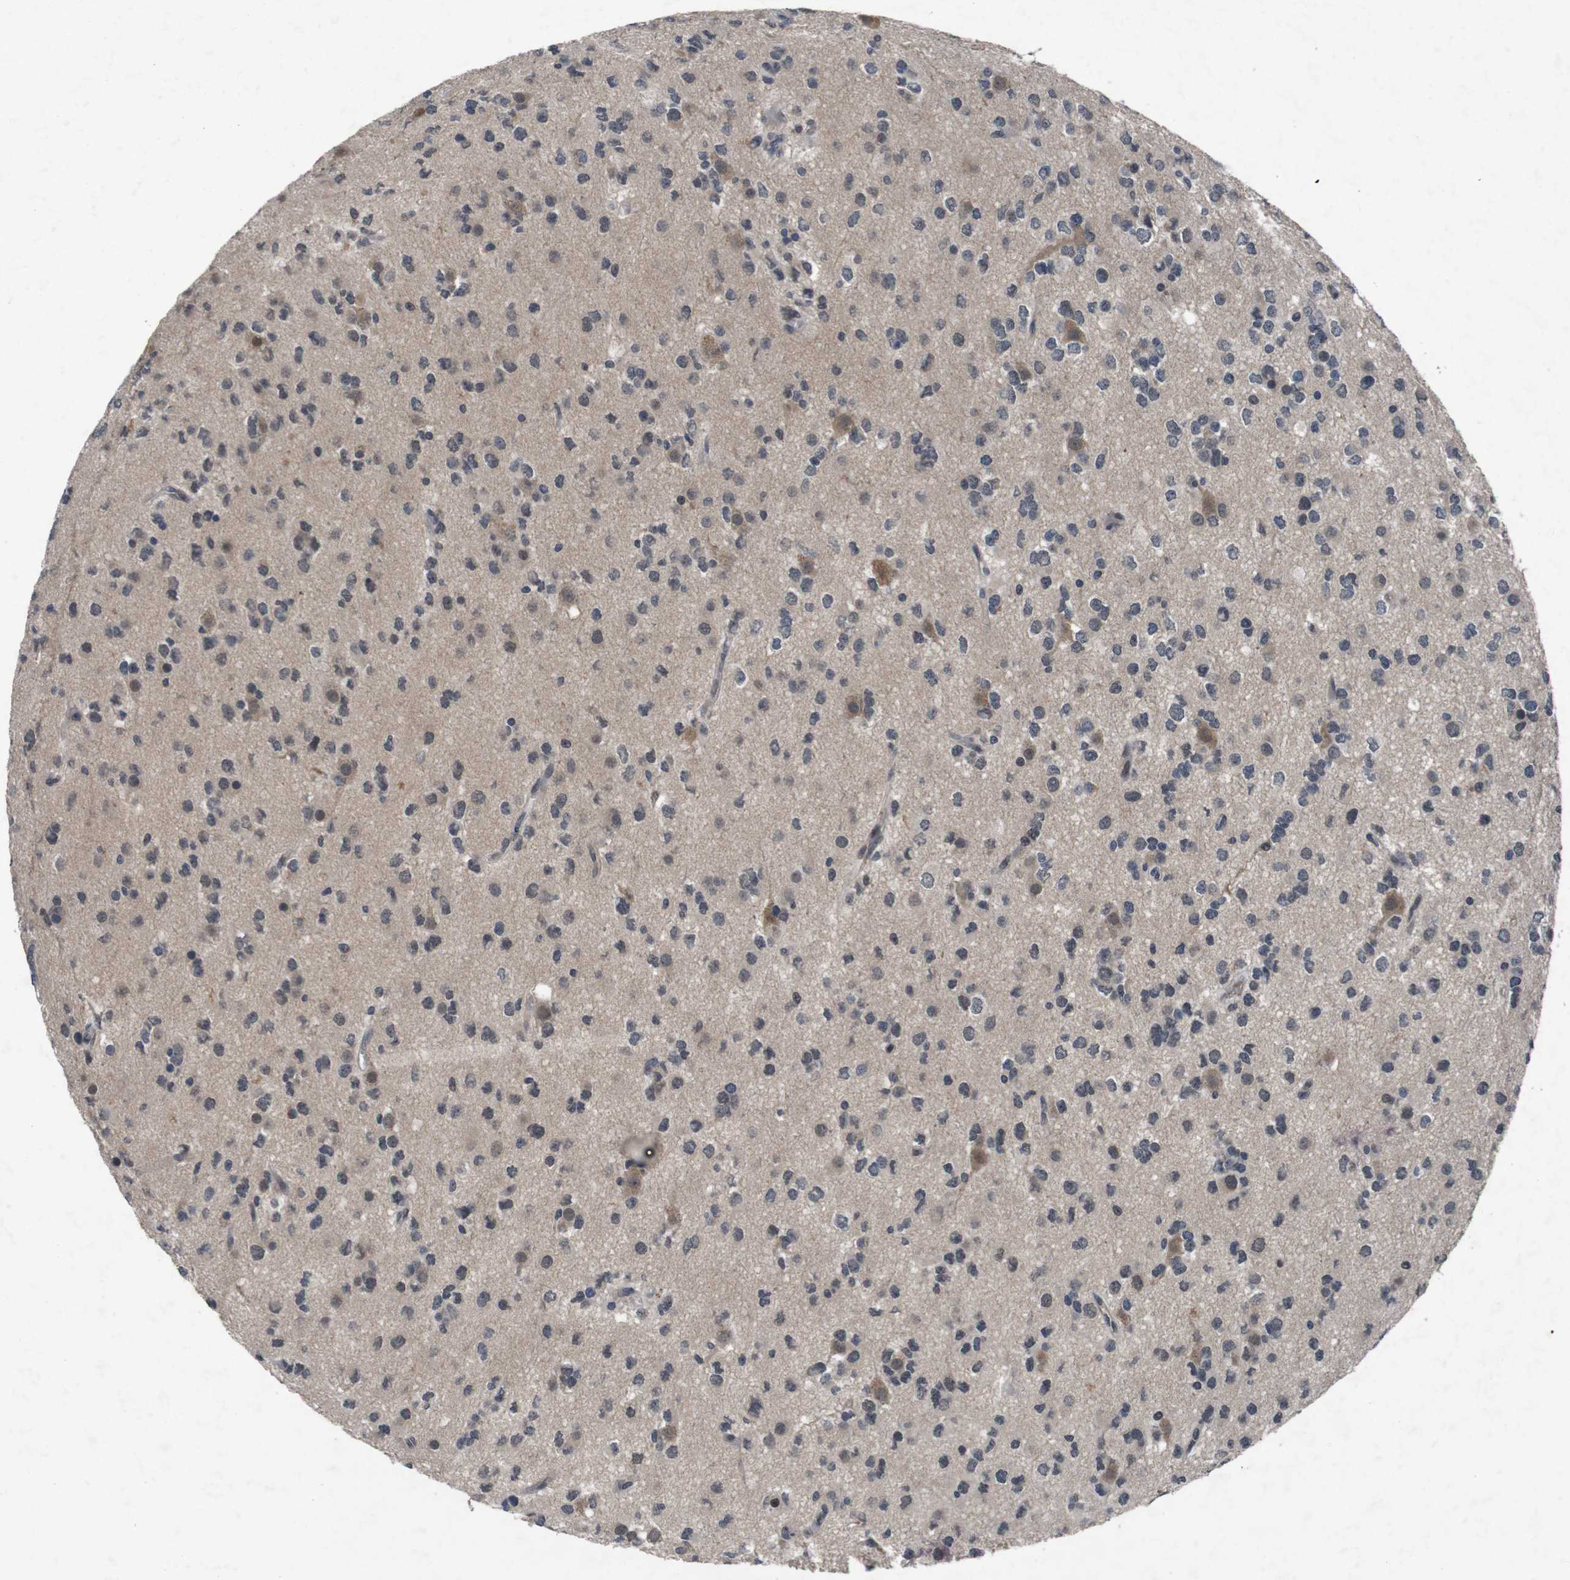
{"staining": {"intensity": "weak", "quantity": "<25%", "location": "cytoplasmic/membranous"}, "tissue": "glioma", "cell_type": "Tumor cells", "image_type": "cancer", "snomed": [{"axis": "morphology", "description": "Glioma, malignant, Low grade"}, {"axis": "topography", "description": "Brain"}], "caption": "Glioma was stained to show a protein in brown. There is no significant positivity in tumor cells. (Stains: DAB (3,3'-diaminobenzidine) immunohistochemistry (IHC) with hematoxylin counter stain, Microscopy: brightfield microscopy at high magnification).", "gene": "AKT3", "patient": {"sex": "male", "age": 42}}